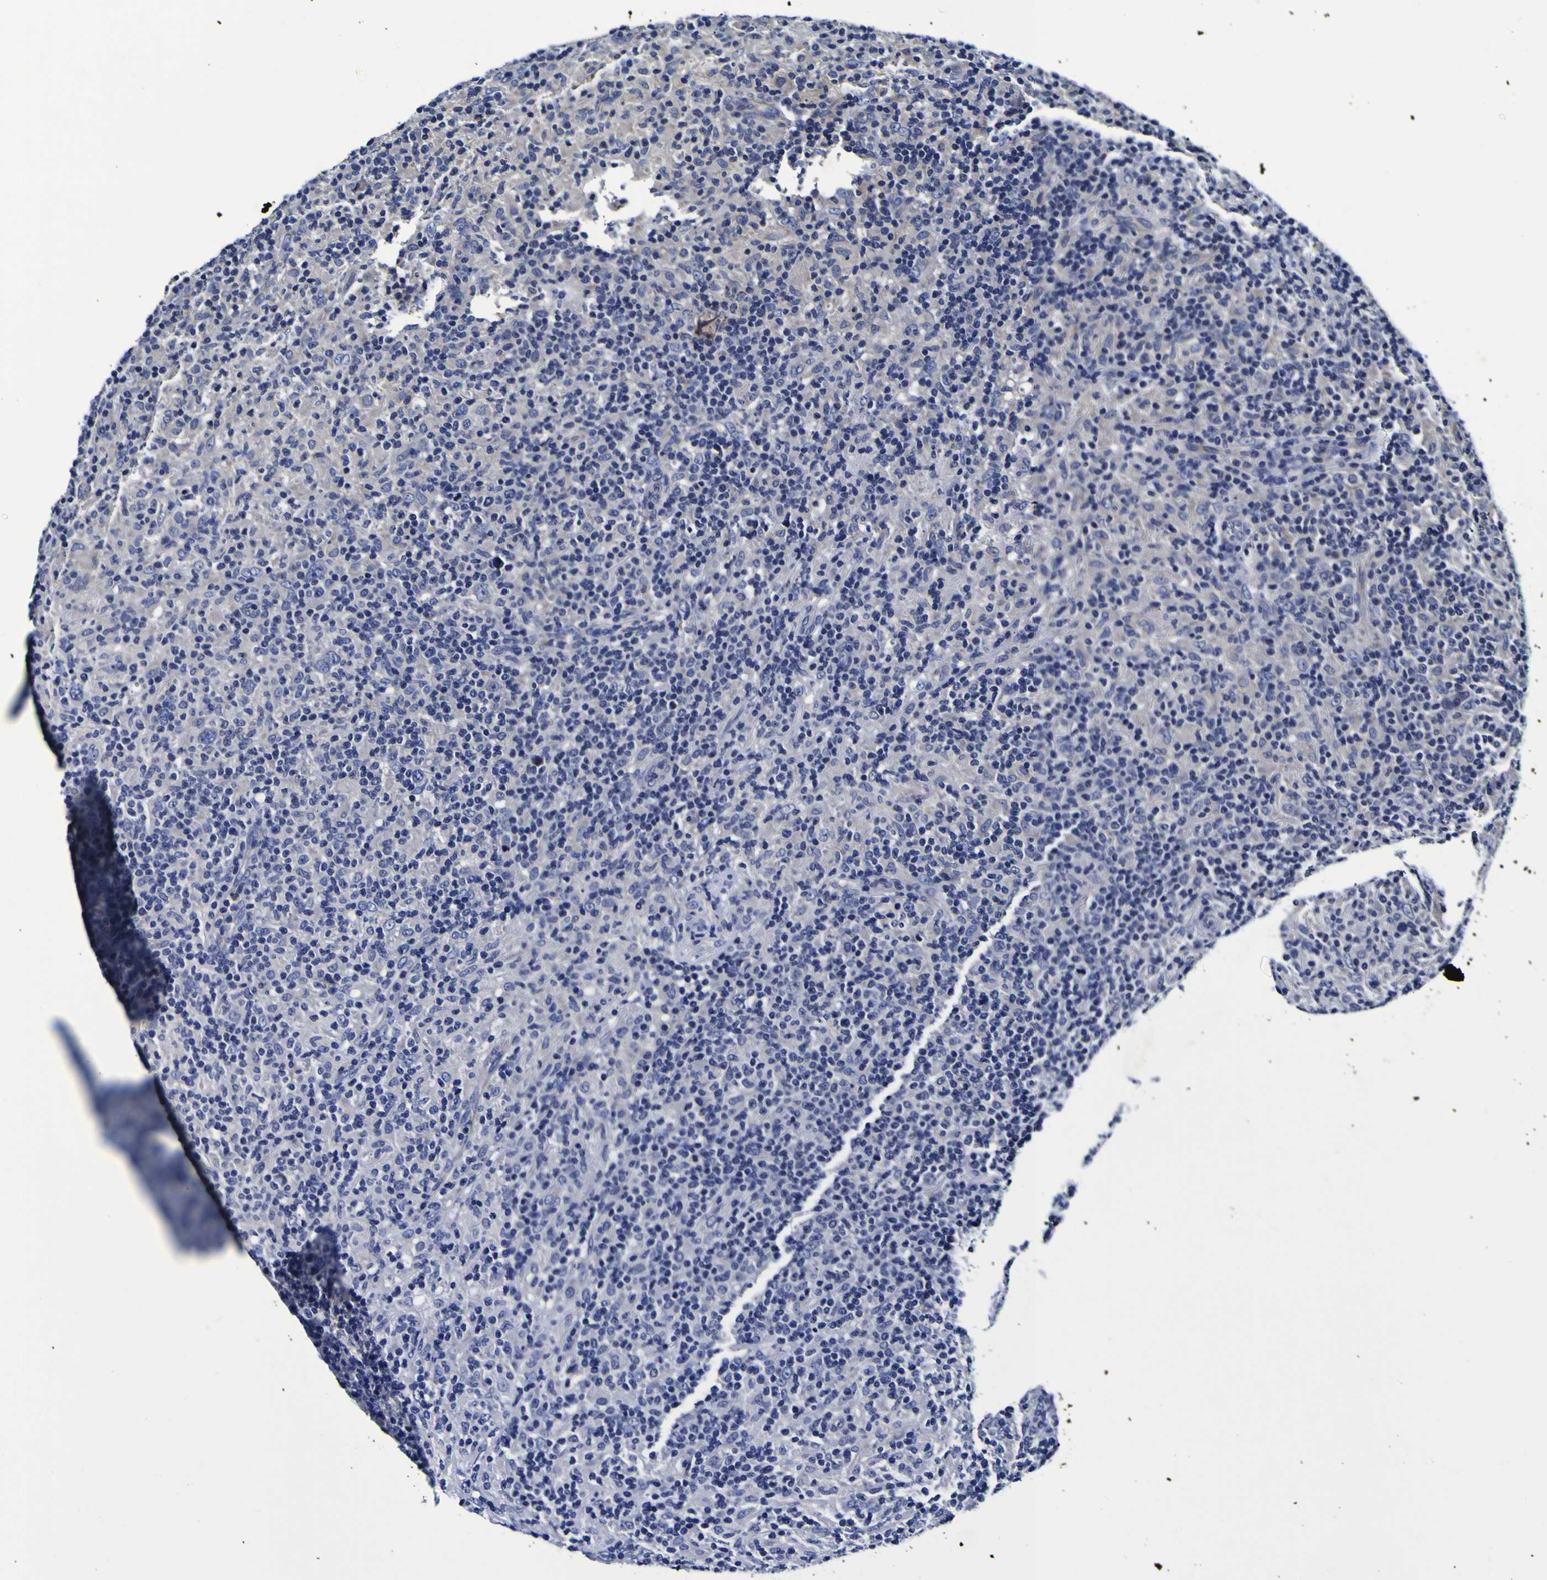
{"staining": {"intensity": "negative", "quantity": "none", "location": "none"}, "tissue": "lymphoma", "cell_type": "Tumor cells", "image_type": "cancer", "snomed": [{"axis": "morphology", "description": "Hodgkin's disease, NOS"}, {"axis": "topography", "description": "Lymph node"}], "caption": "Tumor cells are negative for protein expression in human lymphoma.", "gene": "PANK4", "patient": {"sex": "male", "age": 70}}